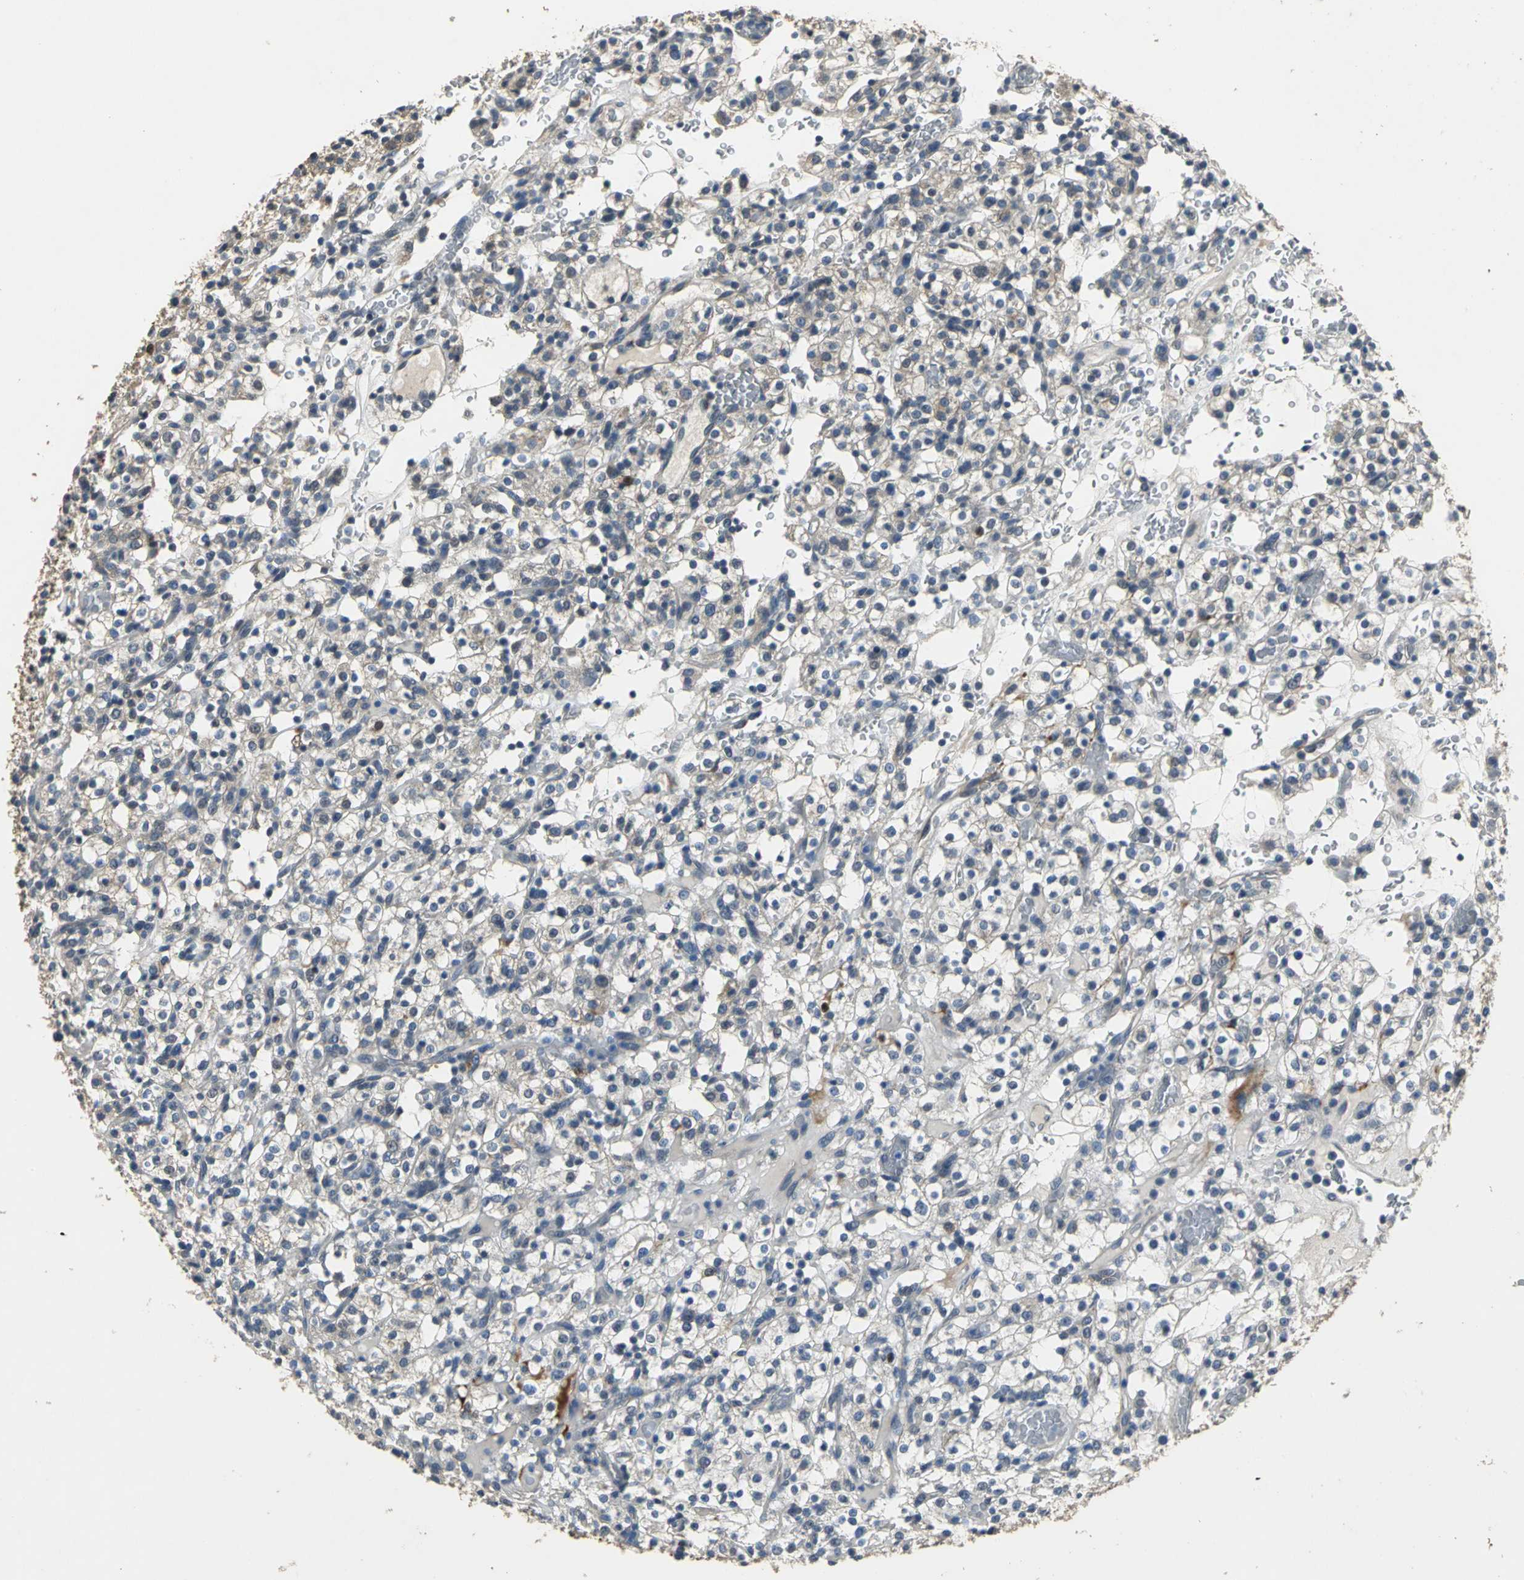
{"staining": {"intensity": "moderate", "quantity": "25%-75%", "location": "cytoplasmic/membranous"}, "tissue": "renal cancer", "cell_type": "Tumor cells", "image_type": "cancer", "snomed": [{"axis": "morphology", "description": "Normal tissue, NOS"}, {"axis": "morphology", "description": "Adenocarcinoma, NOS"}, {"axis": "topography", "description": "Kidney"}], "caption": "Tumor cells demonstrate medium levels of moderate cytoplasmic/membranous positivity in approximately 25%-75% of cells in renal cancer.", "gene": "OCLN", "patient": {"sex": "female", "age": 72}}